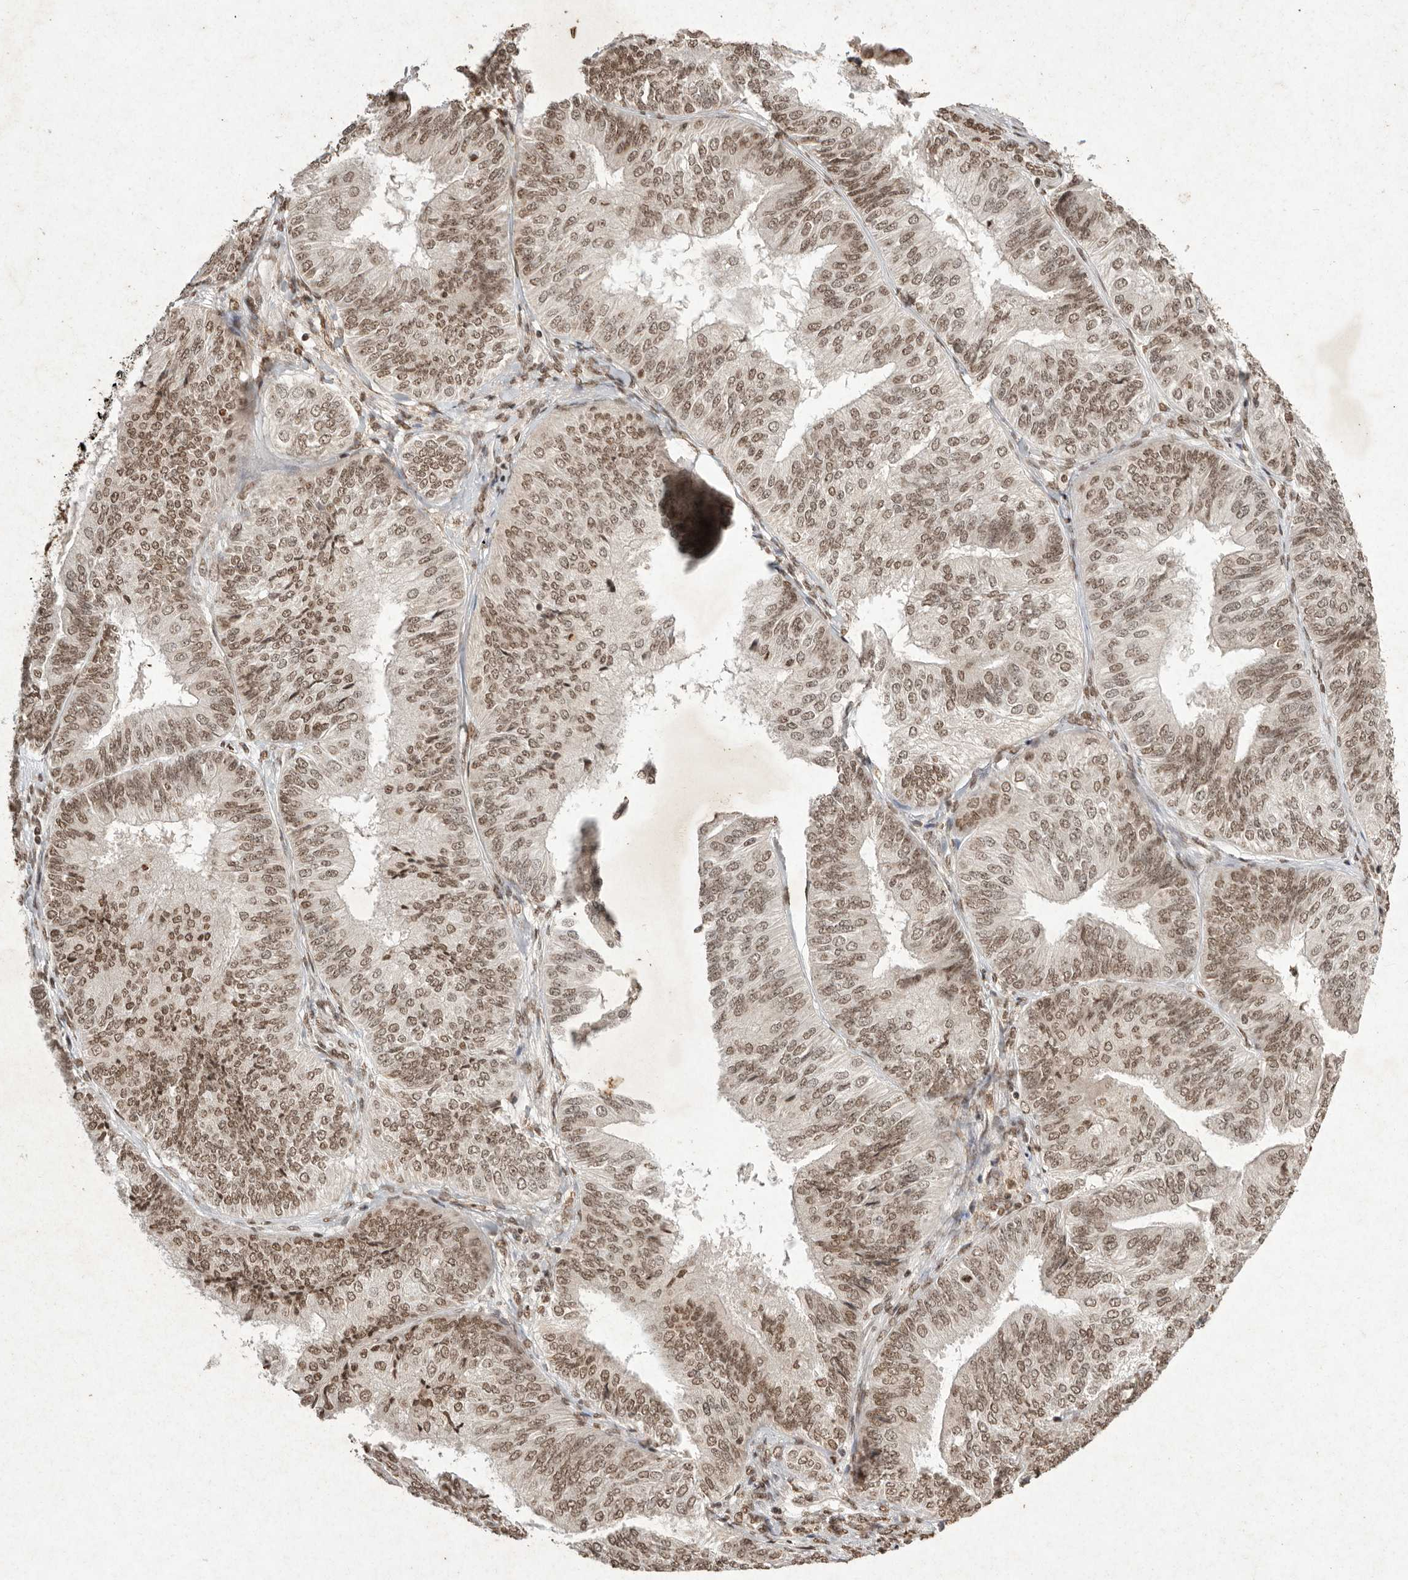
{"staining": {"intensity": "moderate", "quantity": ">75%", "location": "nuclear"}, "tissue": "endometrial cancer", "cell_type": "Tumor cells", "image_type": "cancer", "snomed": [{"axis": "morphology", "description": "Adenocarcinoma, NOS"}, {"axis": "topography", "description": "Endometrium"}], "caption": "There is medium levels of moderate nuclear positivity in tumor cells of endometrial cancer (adenocarcinoma), as demonstrated by immunohistochemical staining (brown color).", "gene": "NKX3-2", "patient": {"sex": "female", "age": 58}}